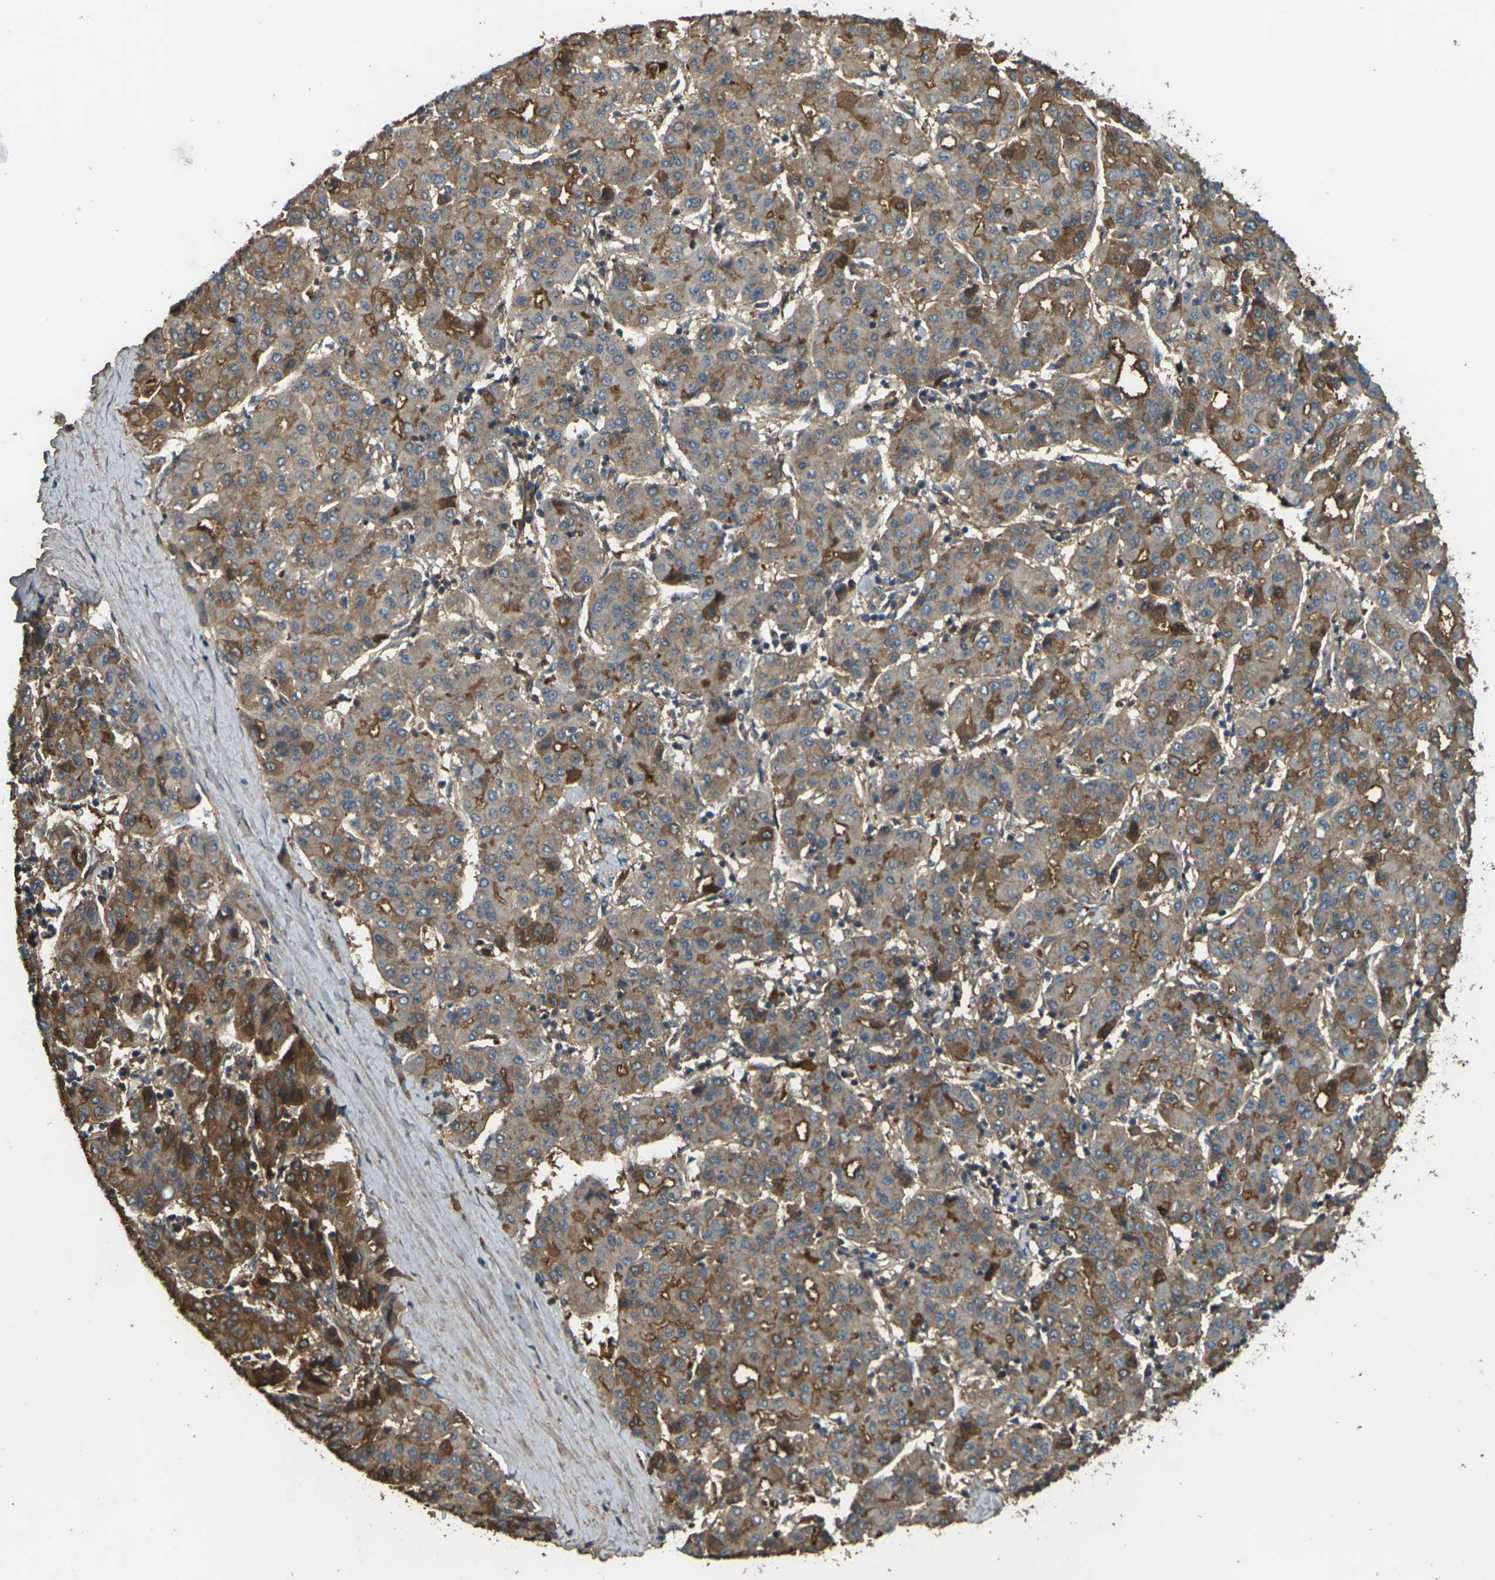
{"staining": {"intensity": "moderate", "quantity": ">75%", "location": "cytoplasmic/membranous"}, "tissue": "liver cancer", "cell_type": "Tumor cells", "image_type": "cancer", "snomed": [{"axis": "morphology", "description": "Carcinoma, Hepatocellular, NOS"}, {"axis": "topography", "description": "Liver"}], "caption": "Human liver cancer (hepatocellular carcinoma) stained with a brown dye demonstrates moderate cytoplasmic/membranous positive expression in approximately >75% of tumor cells.", "gene": "CYP1B1", "patient": {"sex": "male", "age": 65}}